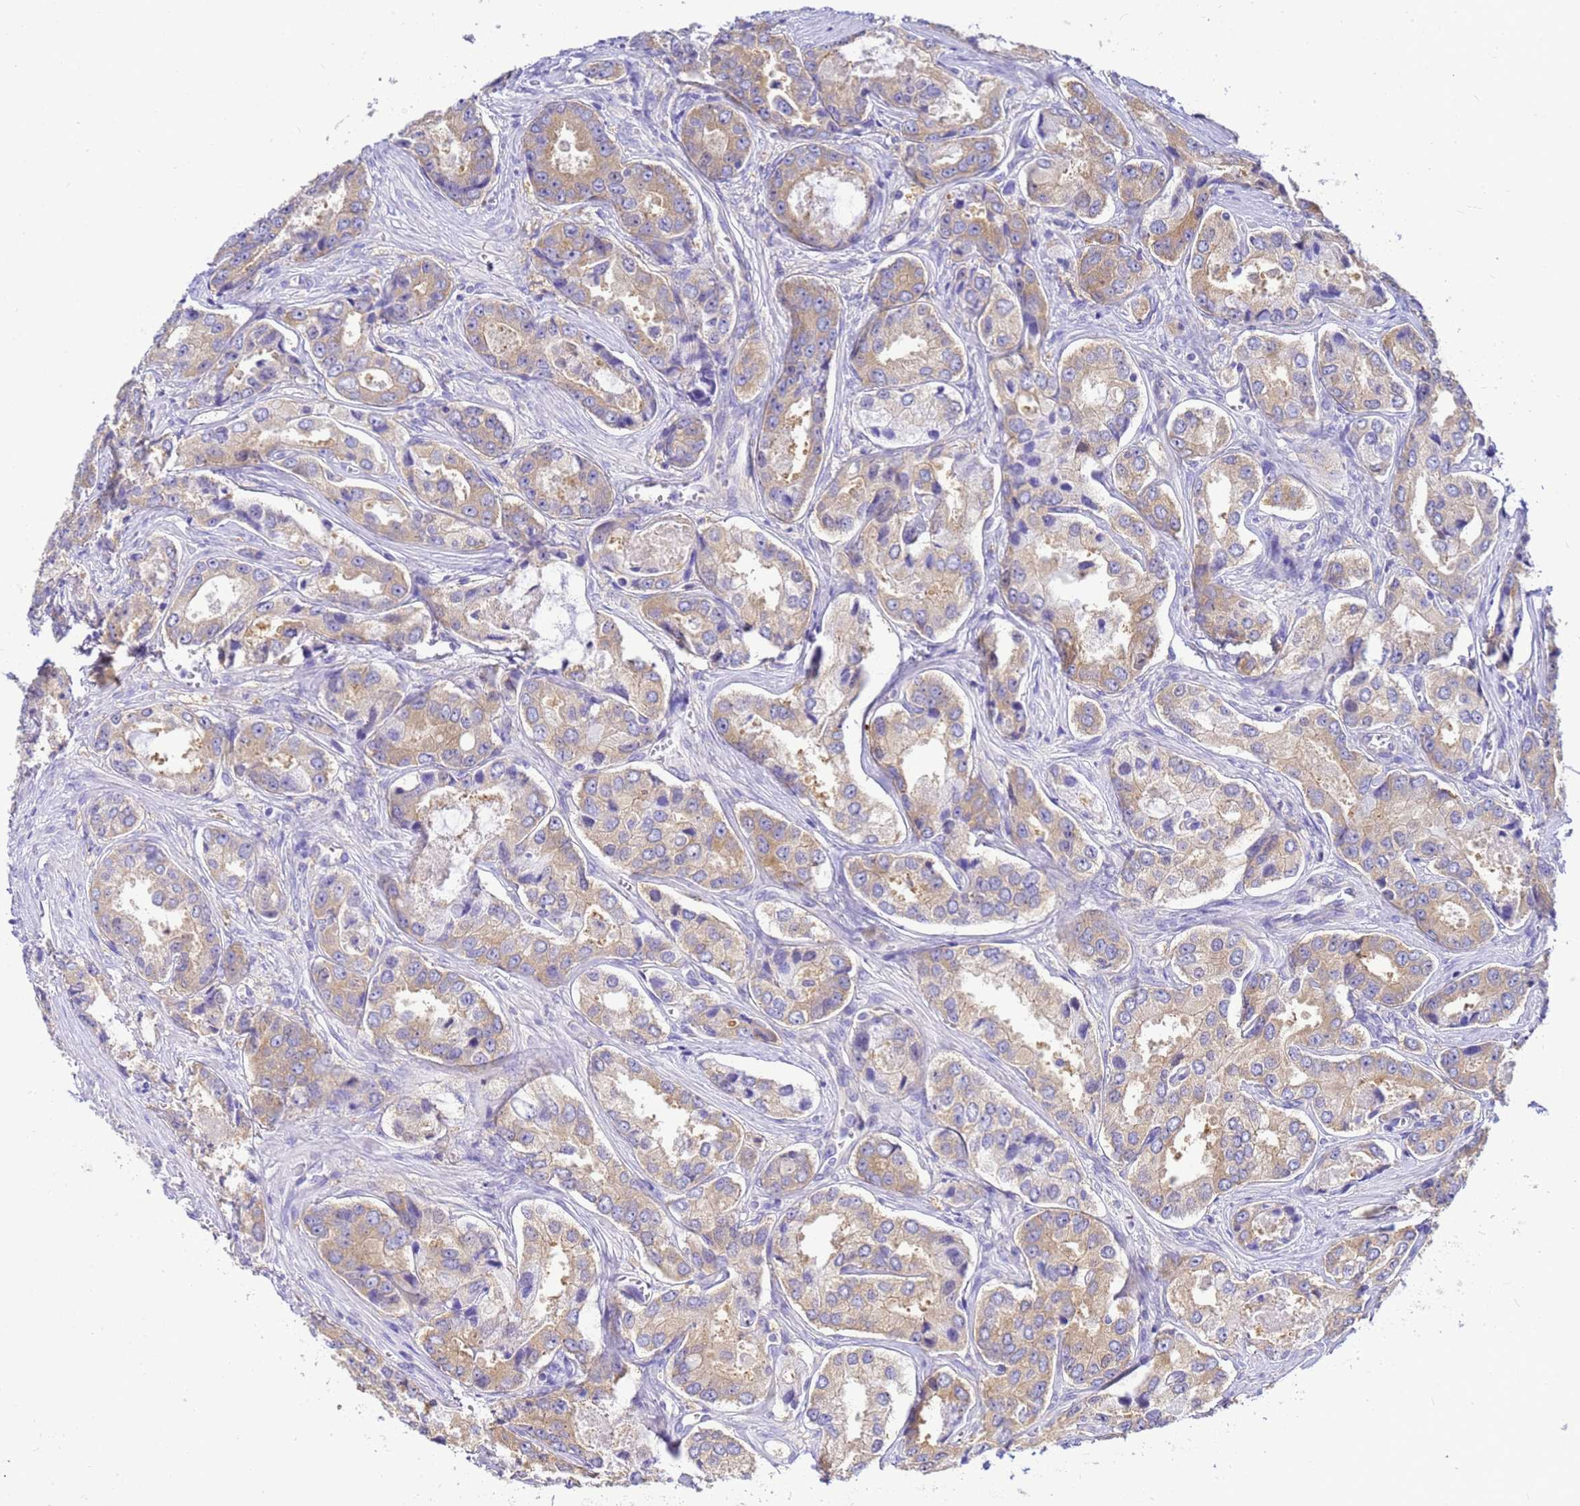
{"staining": {"intensity": "weak", "quantity": ">75%", "location": "cytoplasmic/membranous"}, "tissue": "prostate cancer", "cell_type": "Tumor cells", "image_type": "cancer", "snomed": [{"axis": "morphology", "description": "Adenocarcinoma, Low grade"}, {"axis": "topography", "description": "Prostate"}], "caption": "Approximately >75% of tumor cells in human prostate cancer display weak cytoplasmic/membranous protein positivity as visualized by brown immunohistochemical staining.", "gene": "NARS1", "patient": {"sex": "male", "age": 68}}